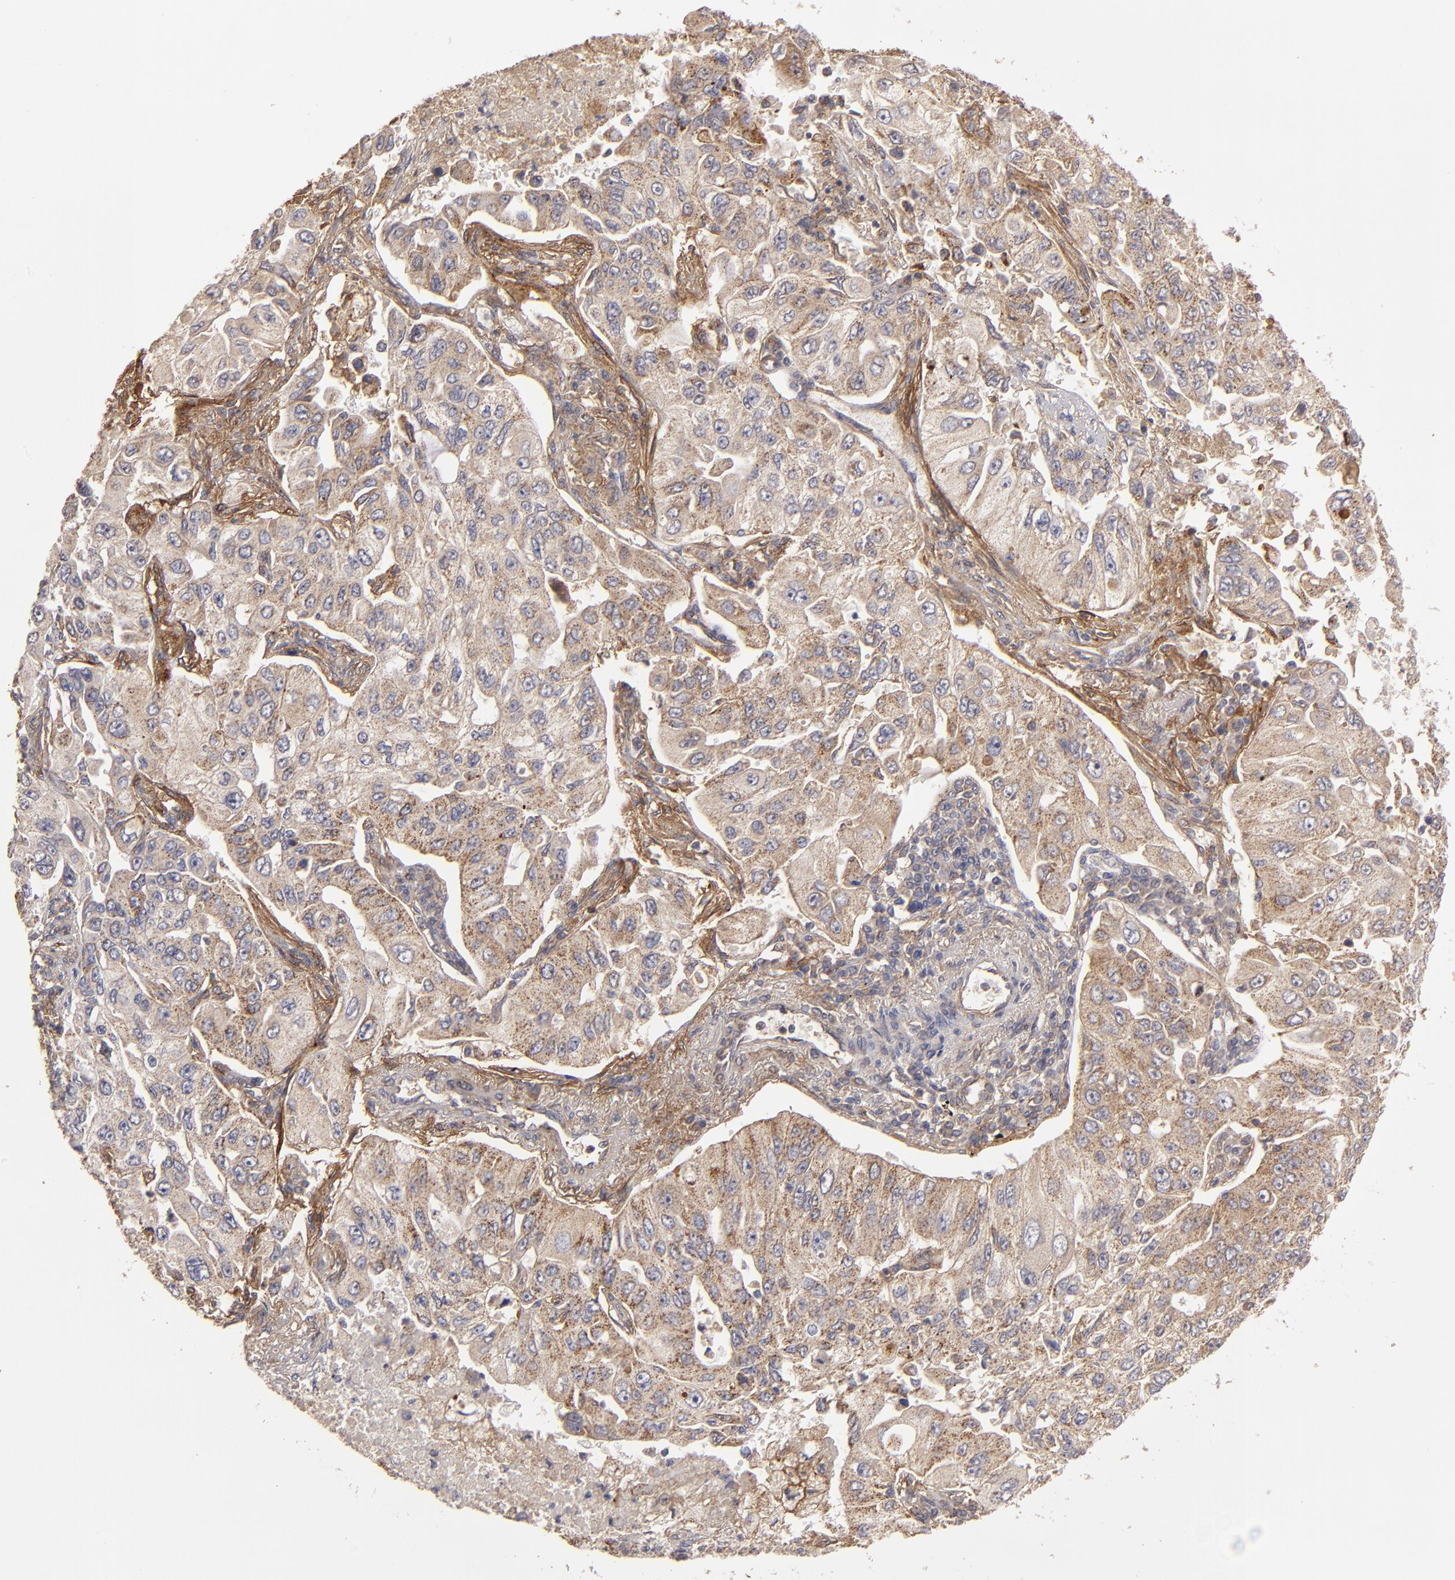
{"staining": {"intensity": "moderate", "quantity": "25%-75%", "location": "cytoplasmic/membranous"}, "tissue": "lung cancer", "cell_type": "Tumor cells", "image_type": "cancer", "snomed": [{"axis": "morphology", "description": "Adenocarcinoma, NOS"}, {"axis": "topography", "description": "Lung"}], "caption": "Brown immunohistochemical staining in adenocarcinoma (lung) exhibits moderate cytoplasmic/membranous expression in about 25%-75% of tumor cells. Nuclei are stained in blue.", "gene": "ITGB5", "patient": {"sex": "male", "age": 84}}